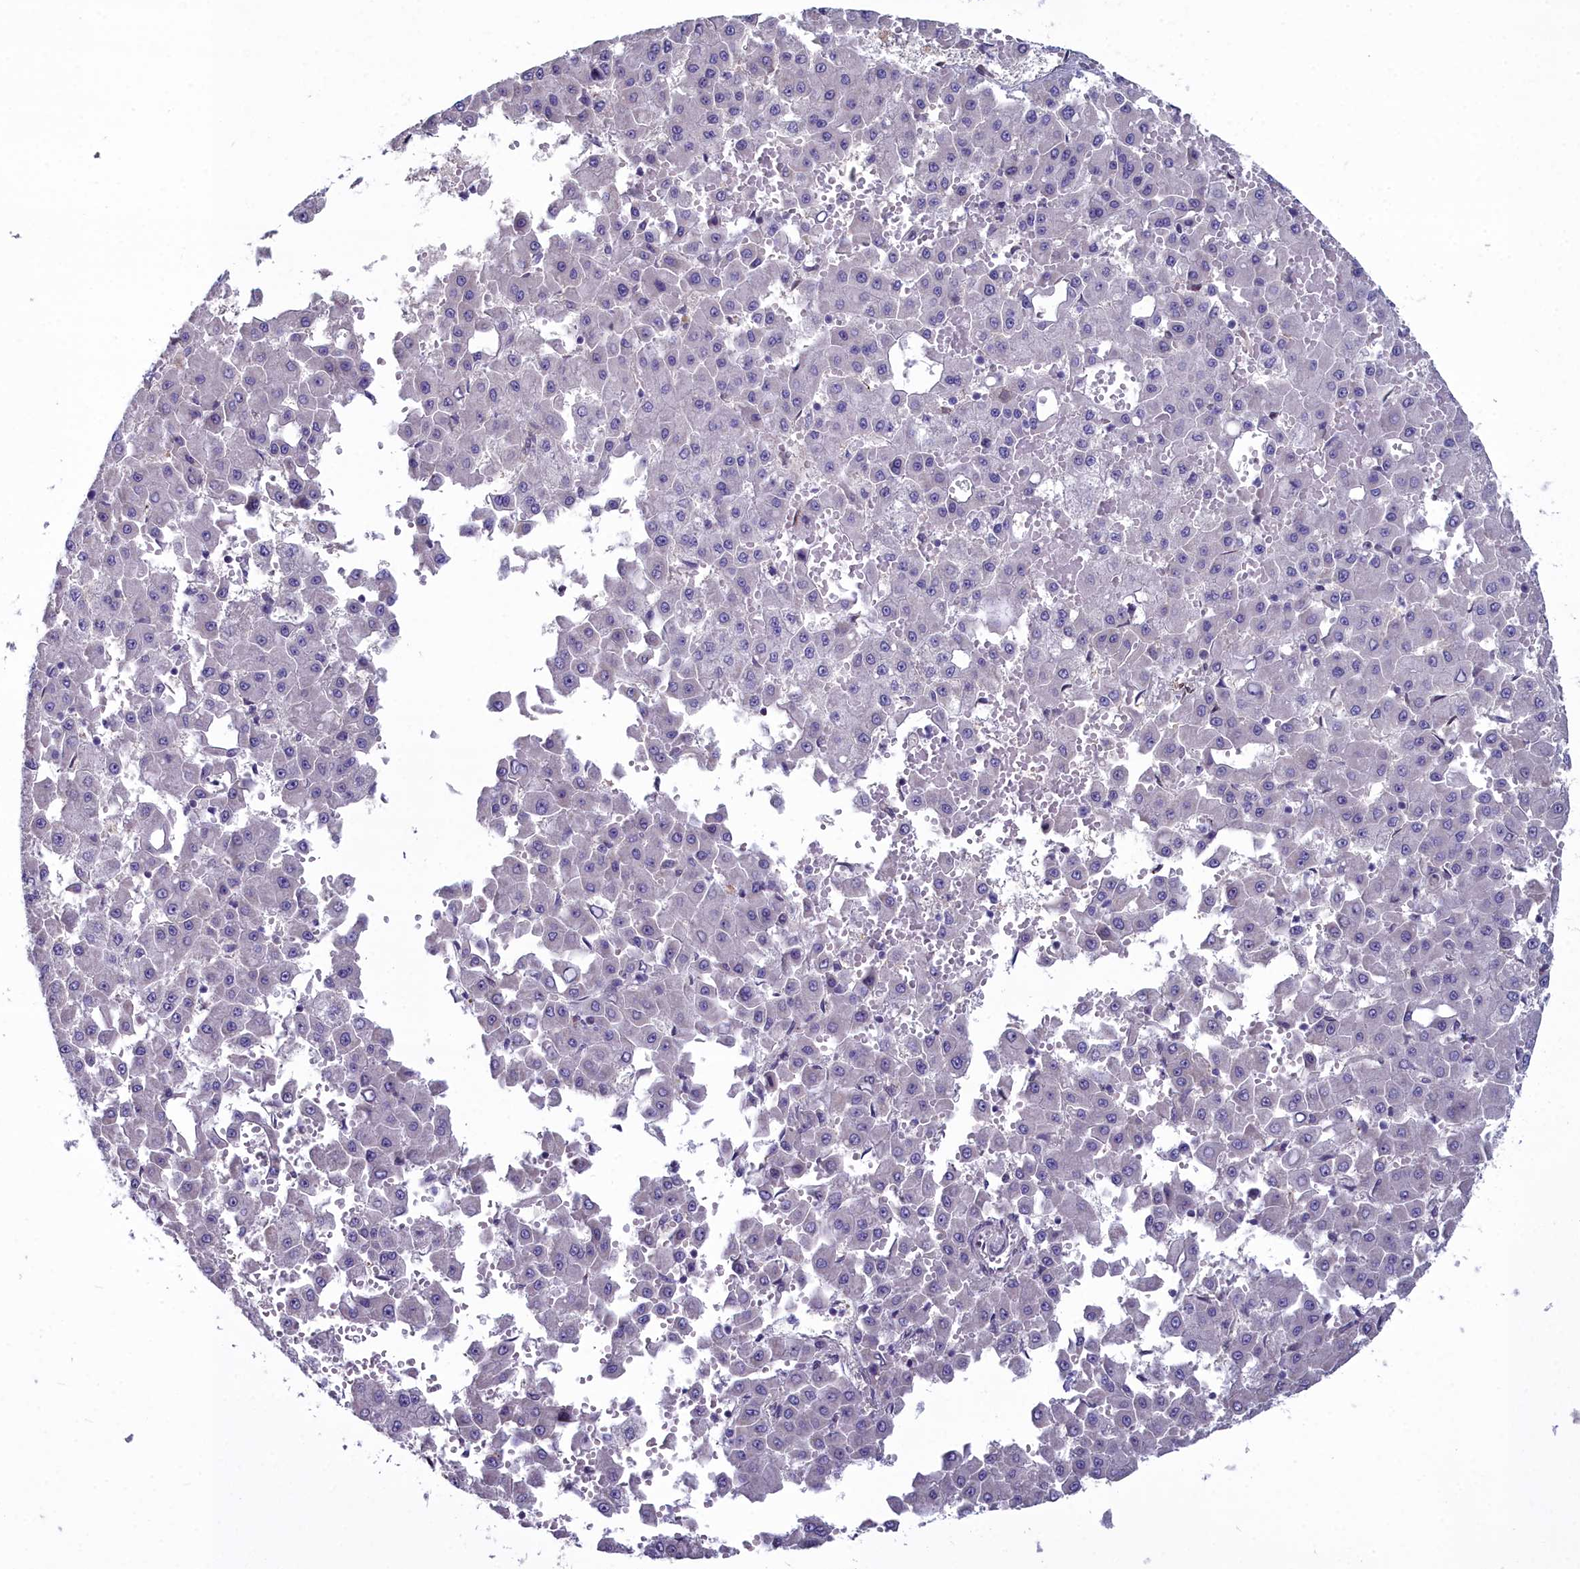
{"staining": {"intensity": "negative", "quantity": "none", "location": "none"}, "tissue": "liver cancer", "cell_type": "Tumor cells", "image_type": "cancer", "snomed": [{"axis": "morphology", "description": "Carcinoma, Hepatocellular, NOS"}, {"axis": "topography", "description": "Liver"}], "caption": "High magnification brightfield microscopy of liver hepatocellular carcinoma stained with DAB (3,3'-diaminobenzidine) (brown) and counterstained with hematoxylin (blue): tumor cells show no significant staining.", "gene": "PPP1R14A", "patient": {"sex": "male", "age": 47}}